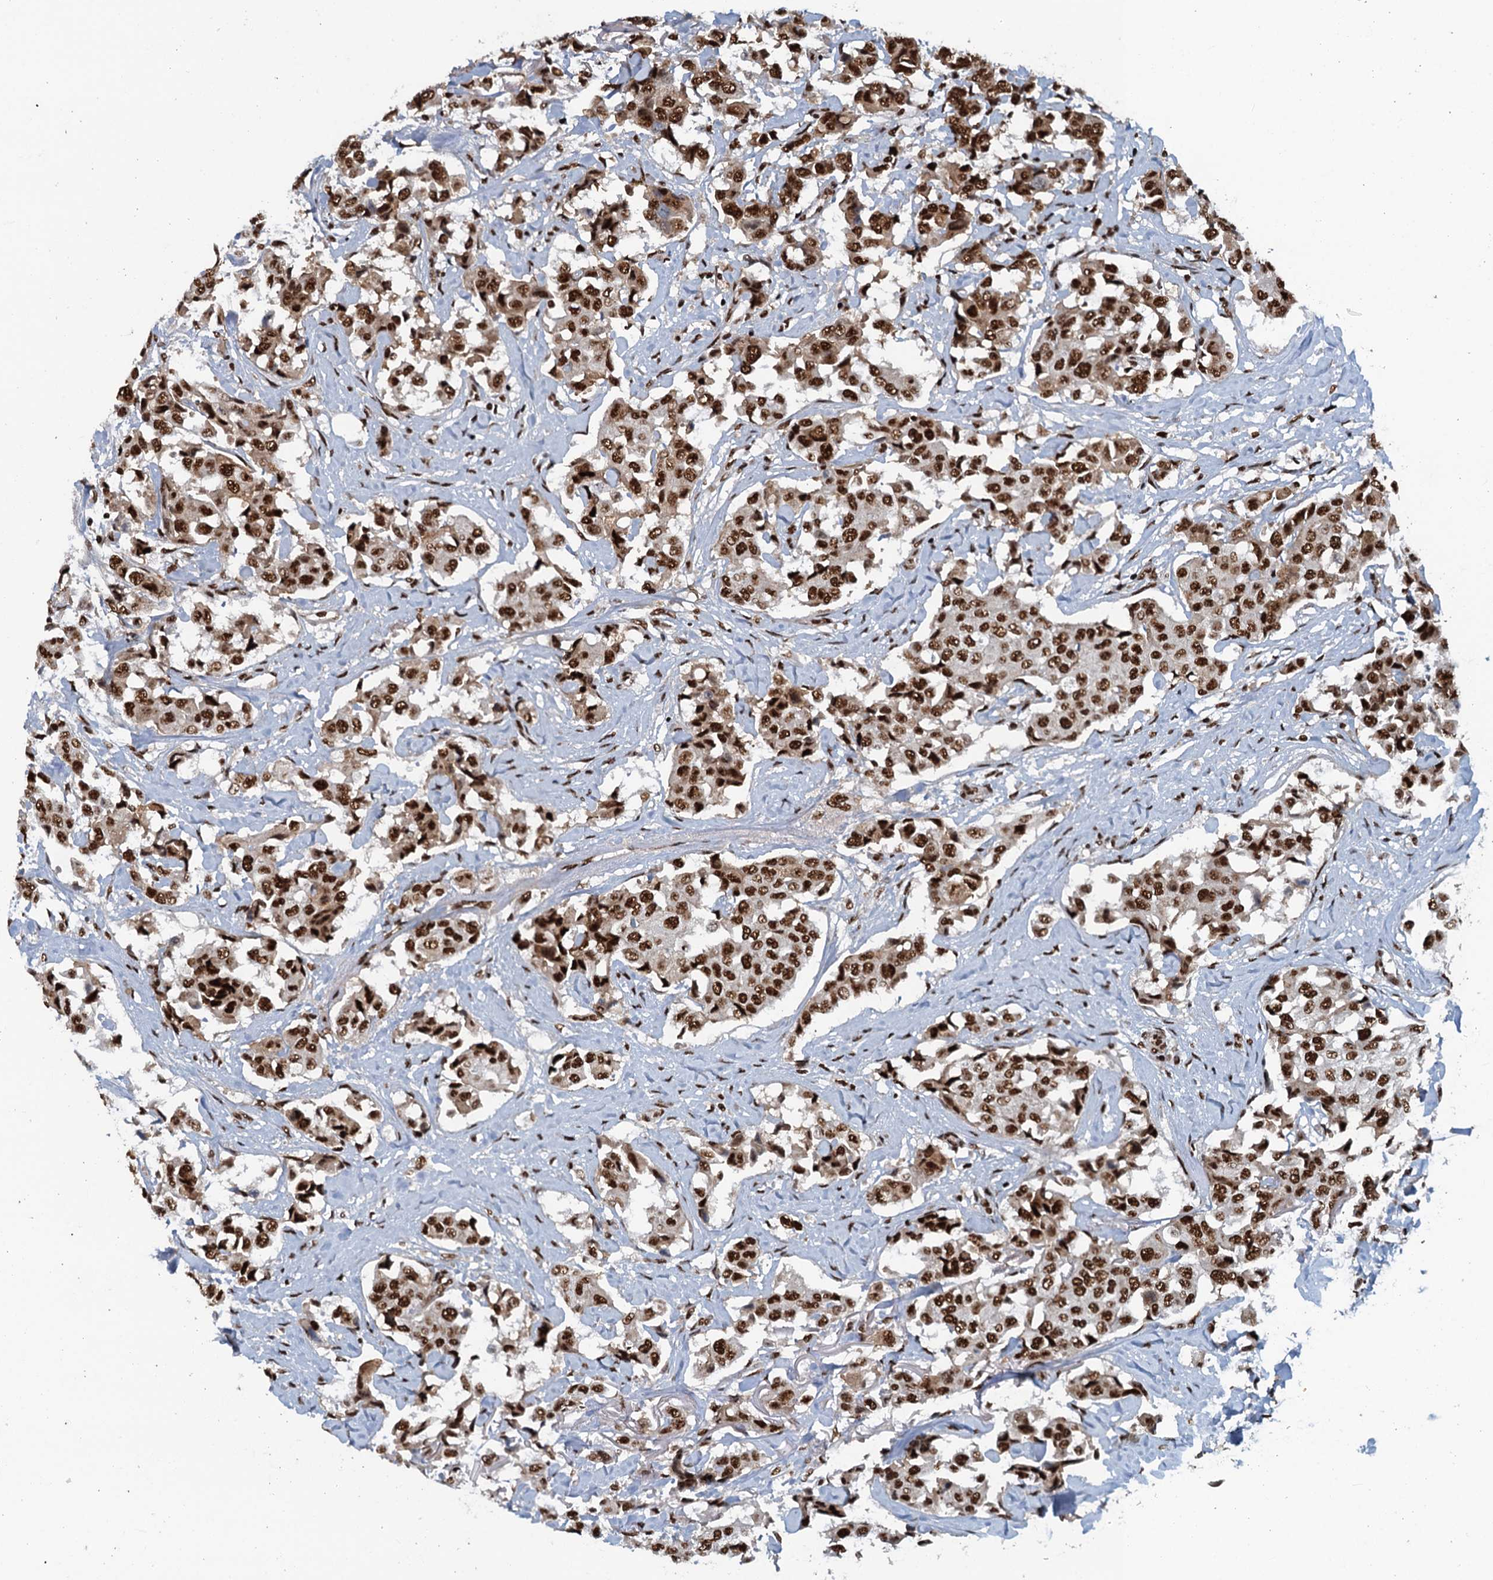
{"staining": {"intensity": "strong", "quantity": ">75%", "location": "nuclear"}, "tissue": "breast cancer", "cell_type": "Tumor cells", "image_type": "cancer", "snomed": [{"axis": "morphology", "description": "Duct carcinoma"}, {"axis": "topography", "description": "Breast"}], "caption": "Immunohistochemistry of human infiltrating ductal carcinoma (breast) demonstrates high levels of strong nuclear positivity in about >75% of tumor cells.", "gene": "ZC3H18", "patient": {"sex": "female", "age": 80}}